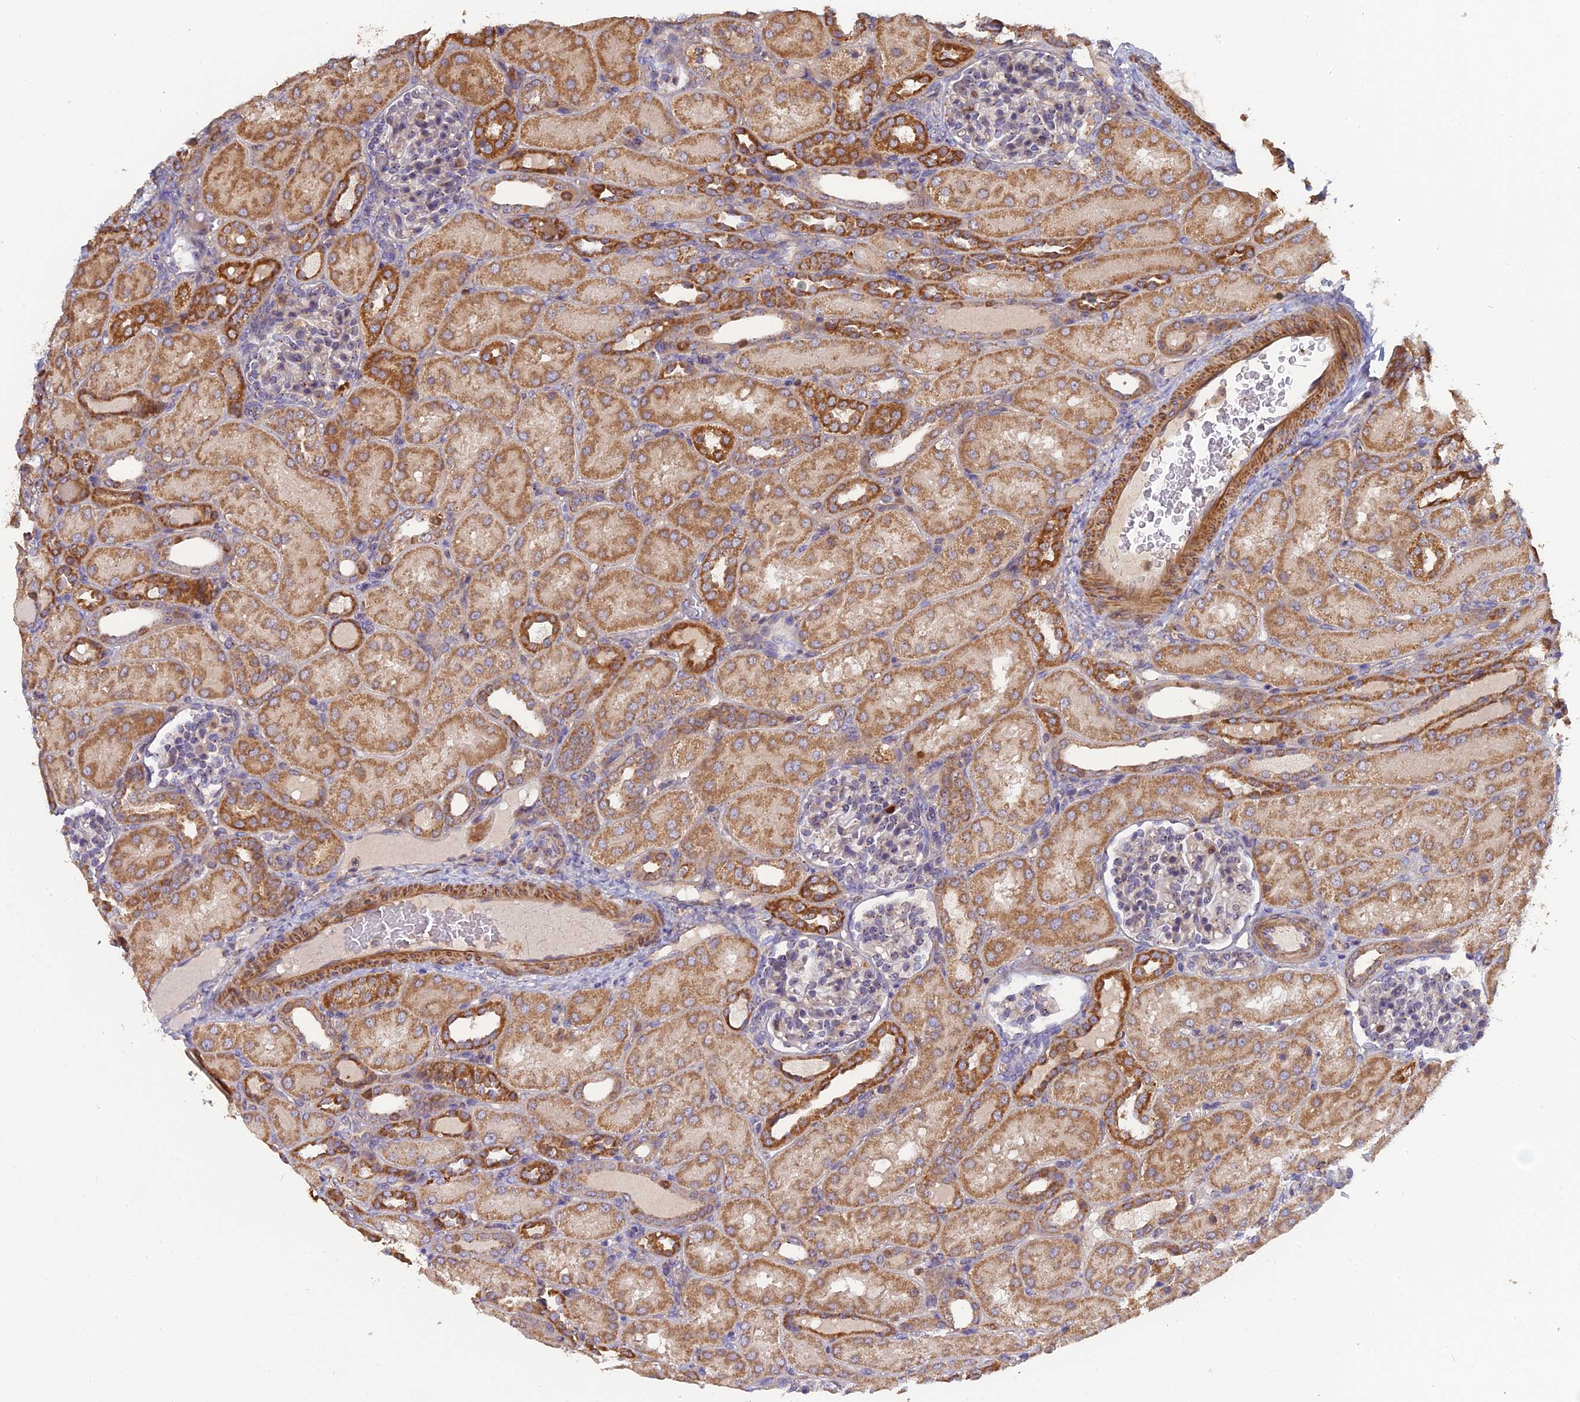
{"staining": {"intensity": "negative", "quantity": "none", "location": "none"}, "tissue": "kidney", "cell_type": "Cells in glomeruli", "image_type": "normal", "snomed": [{"axis": "morphology", "description": "Normal tissue, NOS"}, {"axis": "topography", "description": "Kidney"}], "caption": "Protein analysis of benign kidney demonstrates no significant staining in cells in glomeruli. (Brightfield microscopy of DAB immunohistochemistry (IHC) at high magnification).", "gene": "RPIA", "patient": {"sex": "male", "age": 1}}